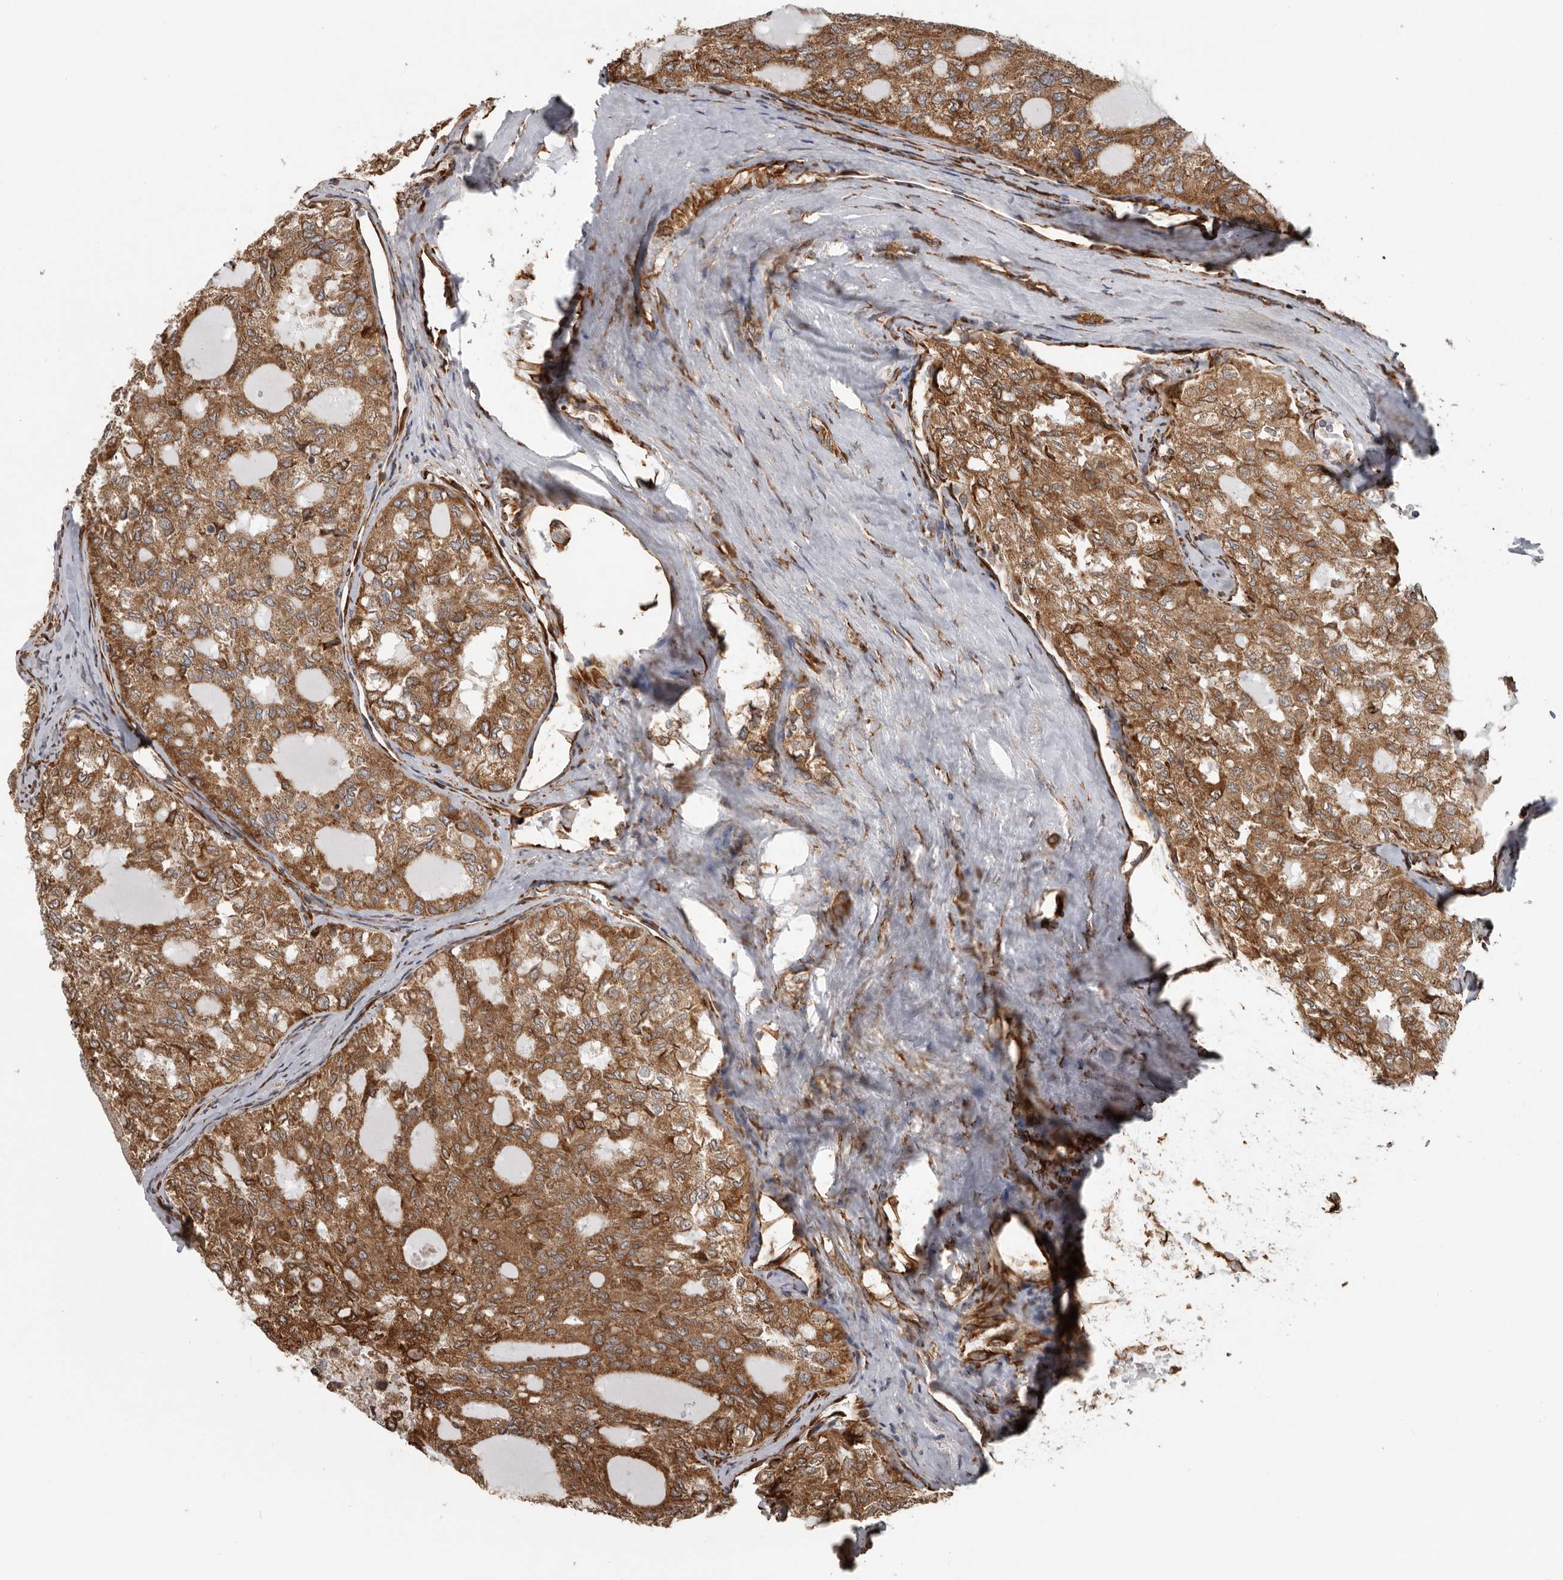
{"staining": {"intensity": "moderate", "quantity": ">75%", "location": "cytoplasmic/membranous"}, "tissue": "thyroid cancer", "cell_type": "Tumor cells", "image_type": "cancer", "snomed": [{"axis": "morphology", "description": "Follicular adenoma carcinoma, NOS"}, {"axis": "topography", "description": "Thyroid gland"}], "caption": "Approximately >75% of tumor cells in human thyroid cancer exhibit moderate cytoplasmic/membranous protein expression as visualized by brown immunohistochemical staining.", "gene": "CEP350", "patient": {"sex": "male", "age": 75}}